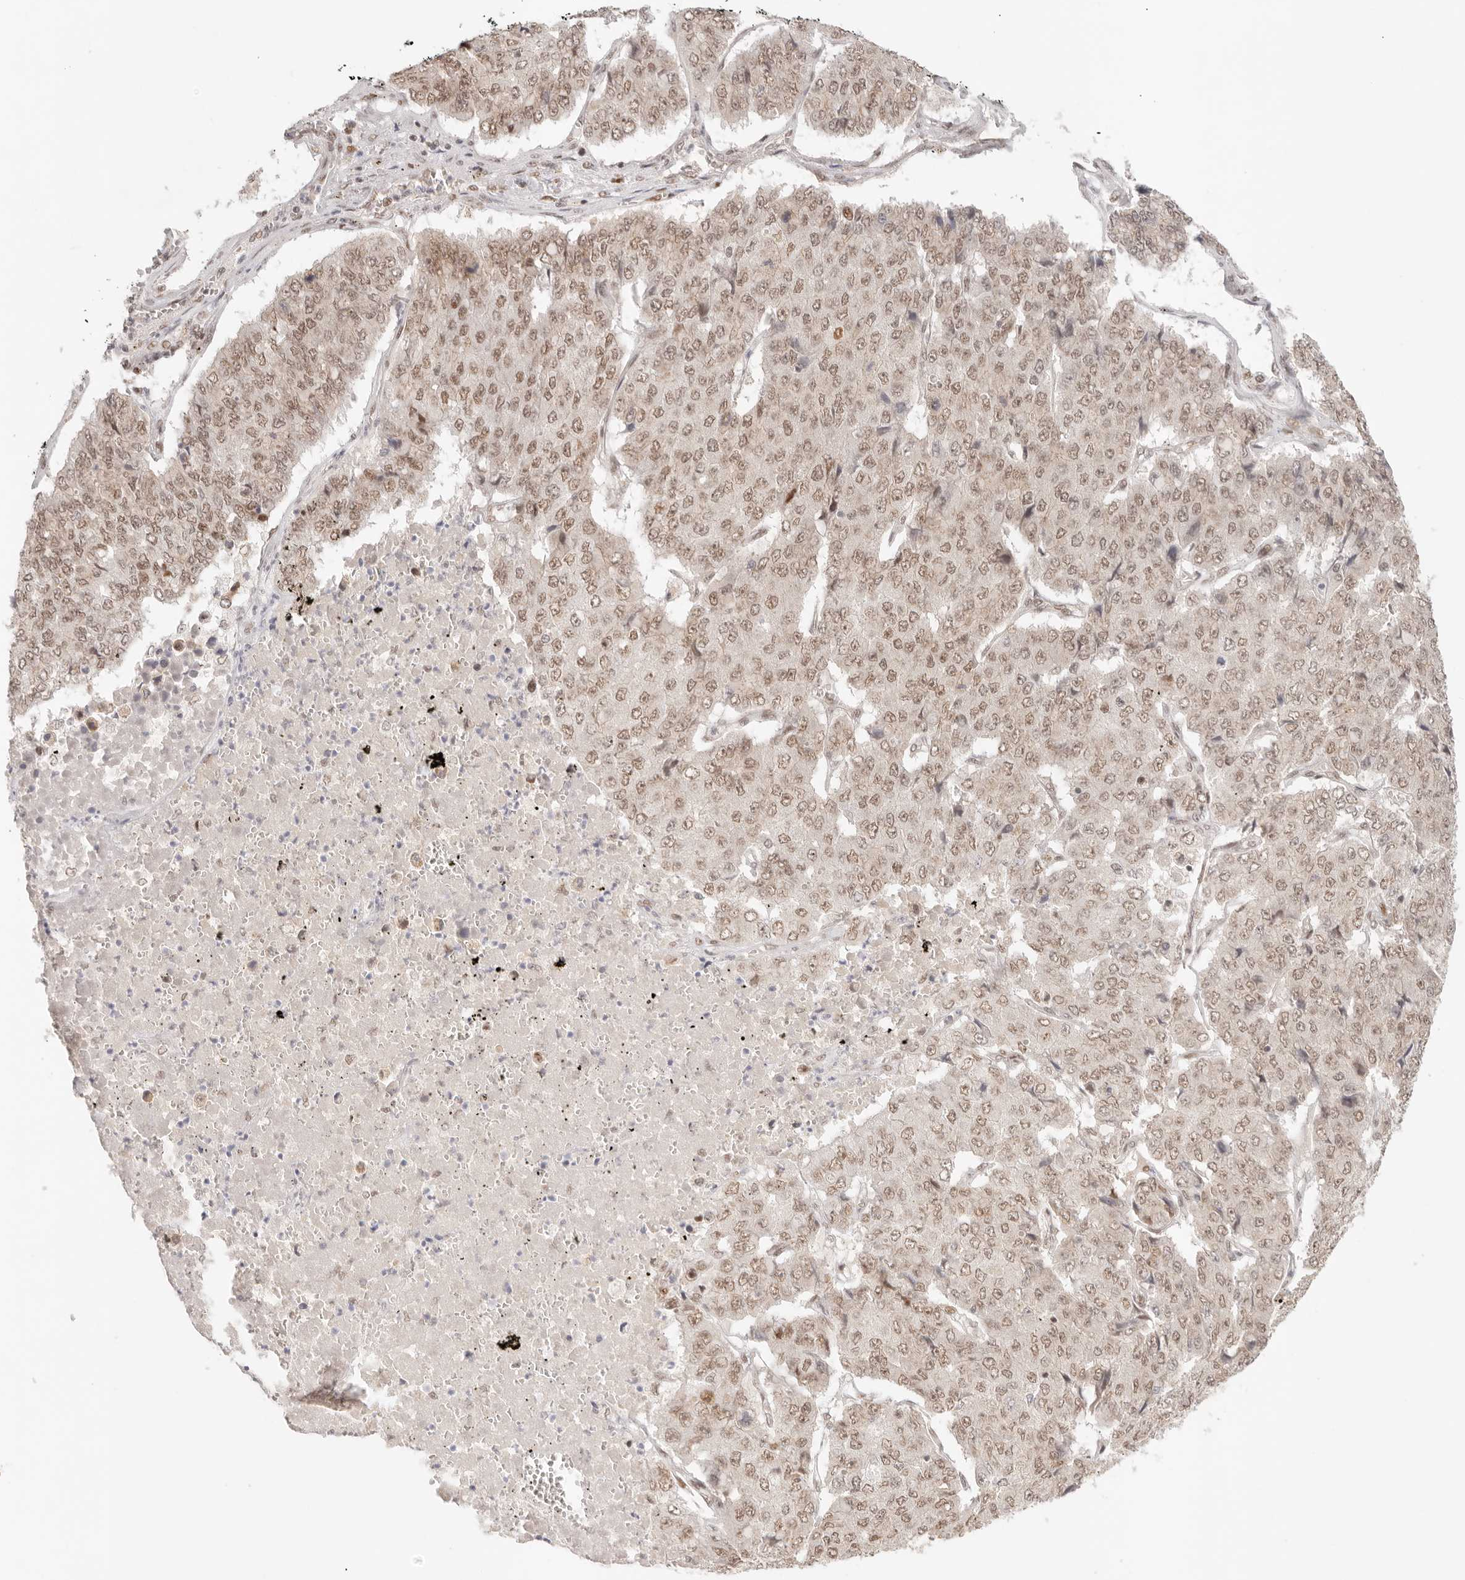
{"staining": {"intensity": "moderate", "quantity": "25%-75%", "location": "nuclear"}, "tissue": "pancreatic cancer", "cell_type": "Tumor cells", "image_type": "cancer", "snomed": [{"axis": "morphology", "description": "Adenocarcinoma, NOS"}, {"axis": "topography", "description": "Pancreas"}], "caption": "Pancreatic adenocarcinoma stained with a protein marker demonstrates moderate staining in tumor cells.", "gene": "HOXC5", "patient": {"sex": "male", "age": 50}}